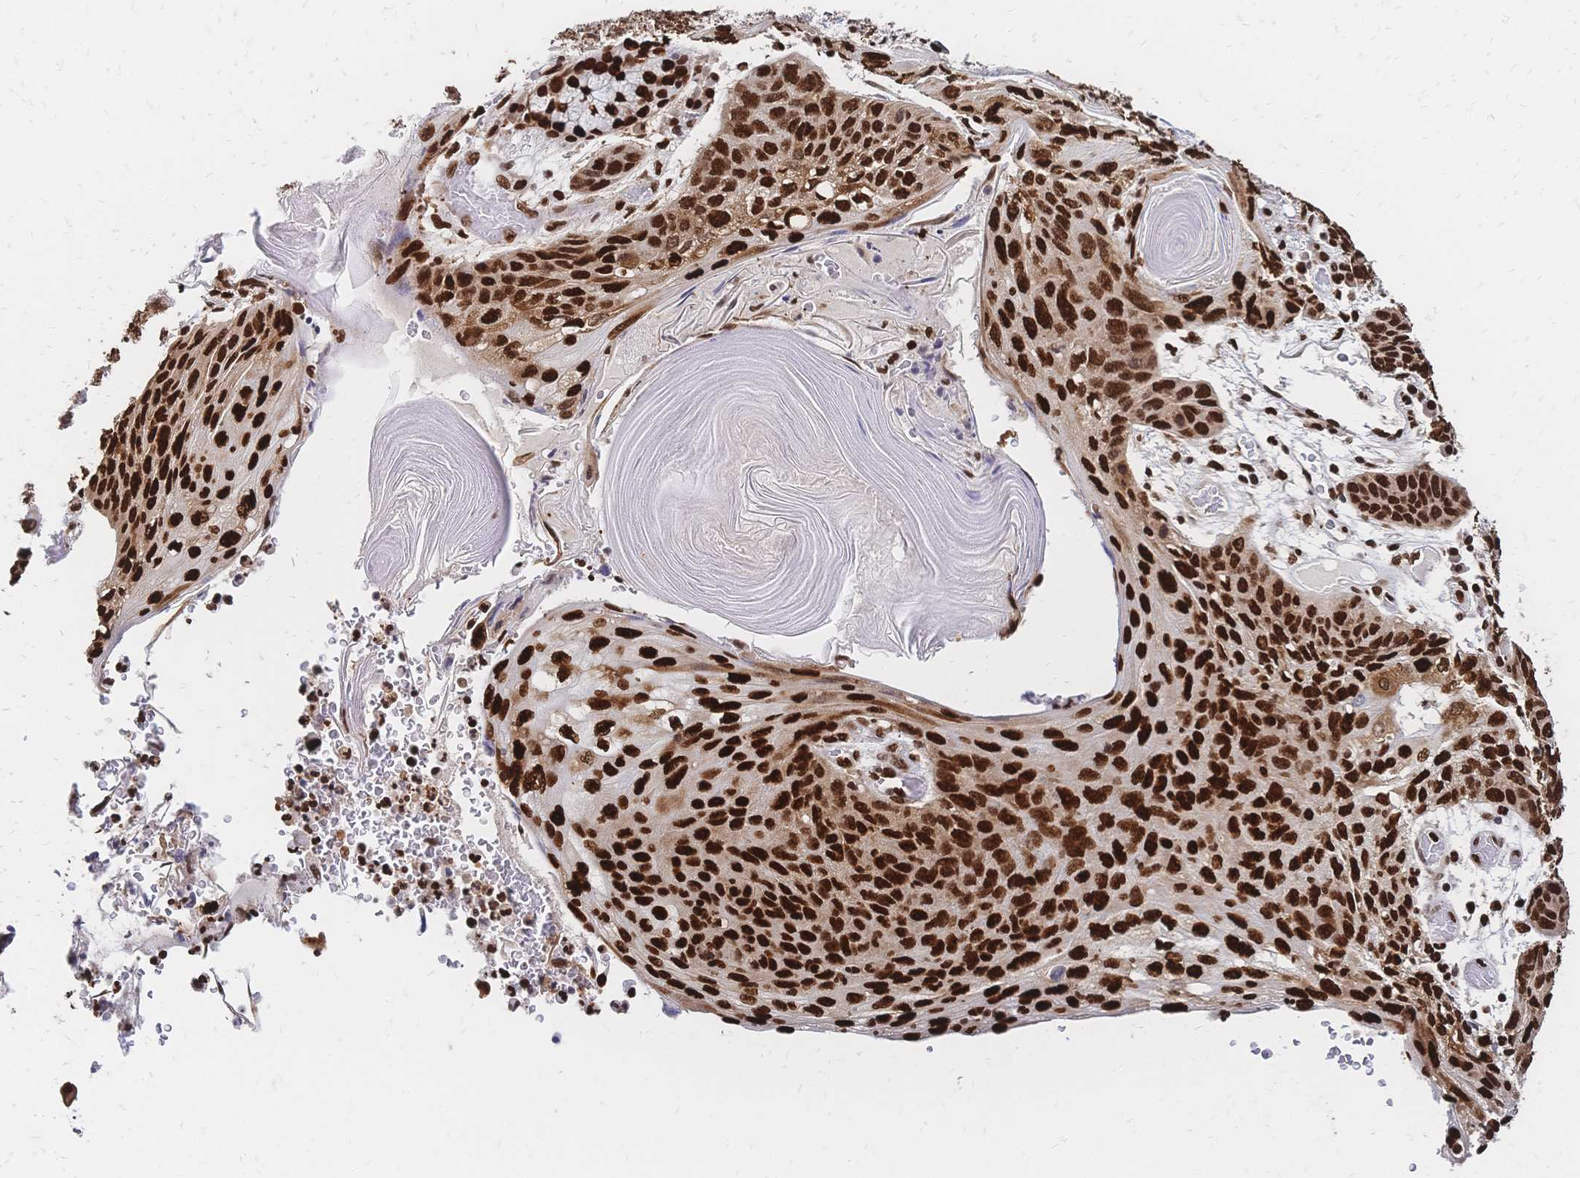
{"staining": {"intensity": "strong", "quantity": ">75%", "location": "nuclear"}, "tissue": "lung cancer", "cell_type": "Tumor cells", "image_type": "cancer", "snomed": [{"axis": "morphology", "description": "Squamous cell carcinoma, NOS"}, {"axis": "morphology", "description": "Squamous cell carcinoma, metastatic, NOS"}, {"axis": "topography", "description": "Lymph node"}, {"axis": "topography", "description": "Lung"}], "caption": "The histopathology image displays a brown stain indicating the presence of a protein in the nuclear of tumor cells in lung metastatic squamous cell carcinoma.", "gene": "HDGF", "patient": {"sex": "male", "age": 41}}